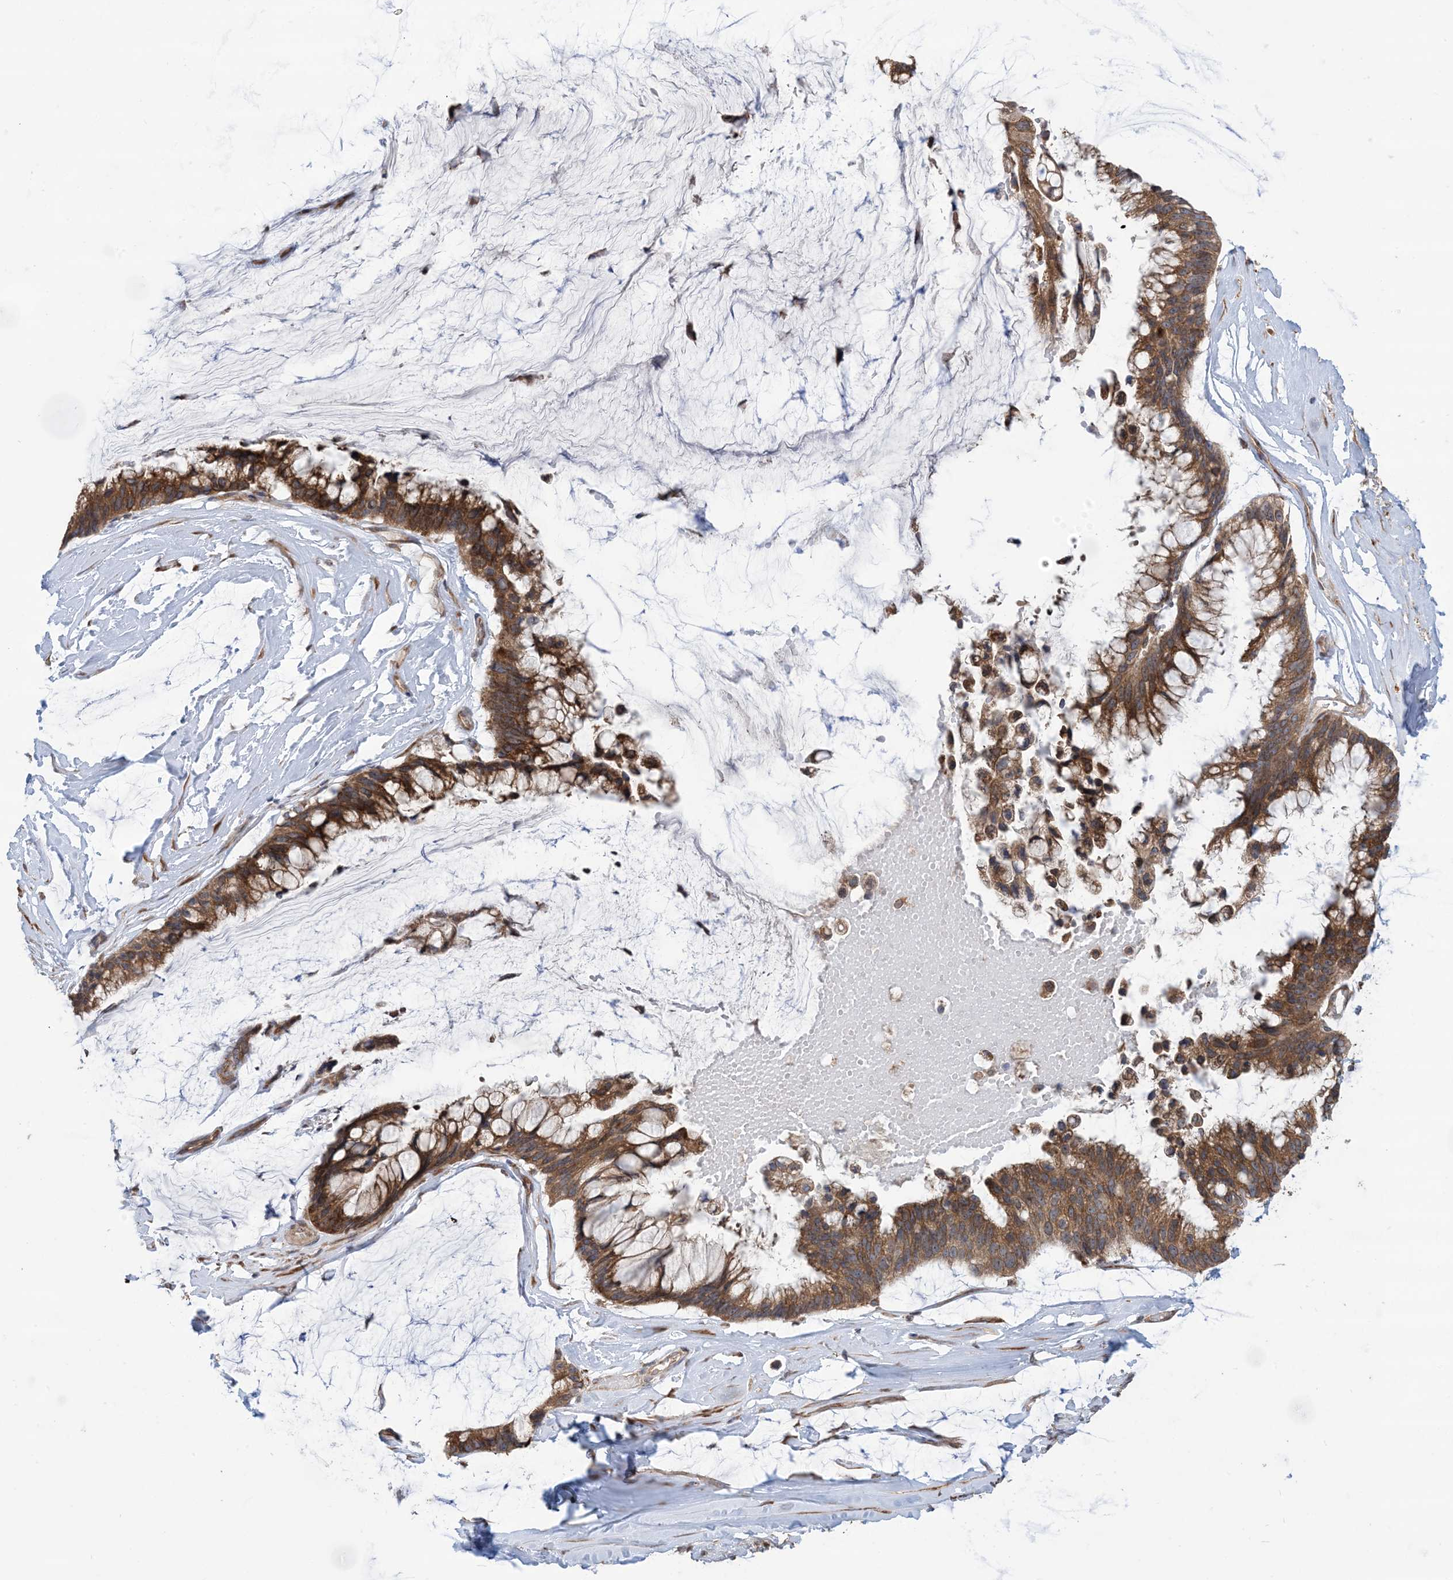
{"staining": {"intensity": "strong", "quantity": ">75%", "location": "cytoplasmic/membranous"}, "tissue": "ovarian cancer", "cell_type": "Tumor cells", "image_type": "cancer", "snomed": [{"axis": "morphology", "description": "Cystadenocarcinoma, mucinous, NOS"}, {"axis": "topography", "description": "Ovary"}], "caption": "Protein analysis of ovarian cancer tissue reveals strong cytoplasmic/membranous positivity in approximately >75% of tumor cells. Using DAB (brown) and hematoxylin (blue) stains, captured at high magnification using brightfield microscopy.", "gene": "CLEC16A", "patient": {"sex": "female", "age": 39}}